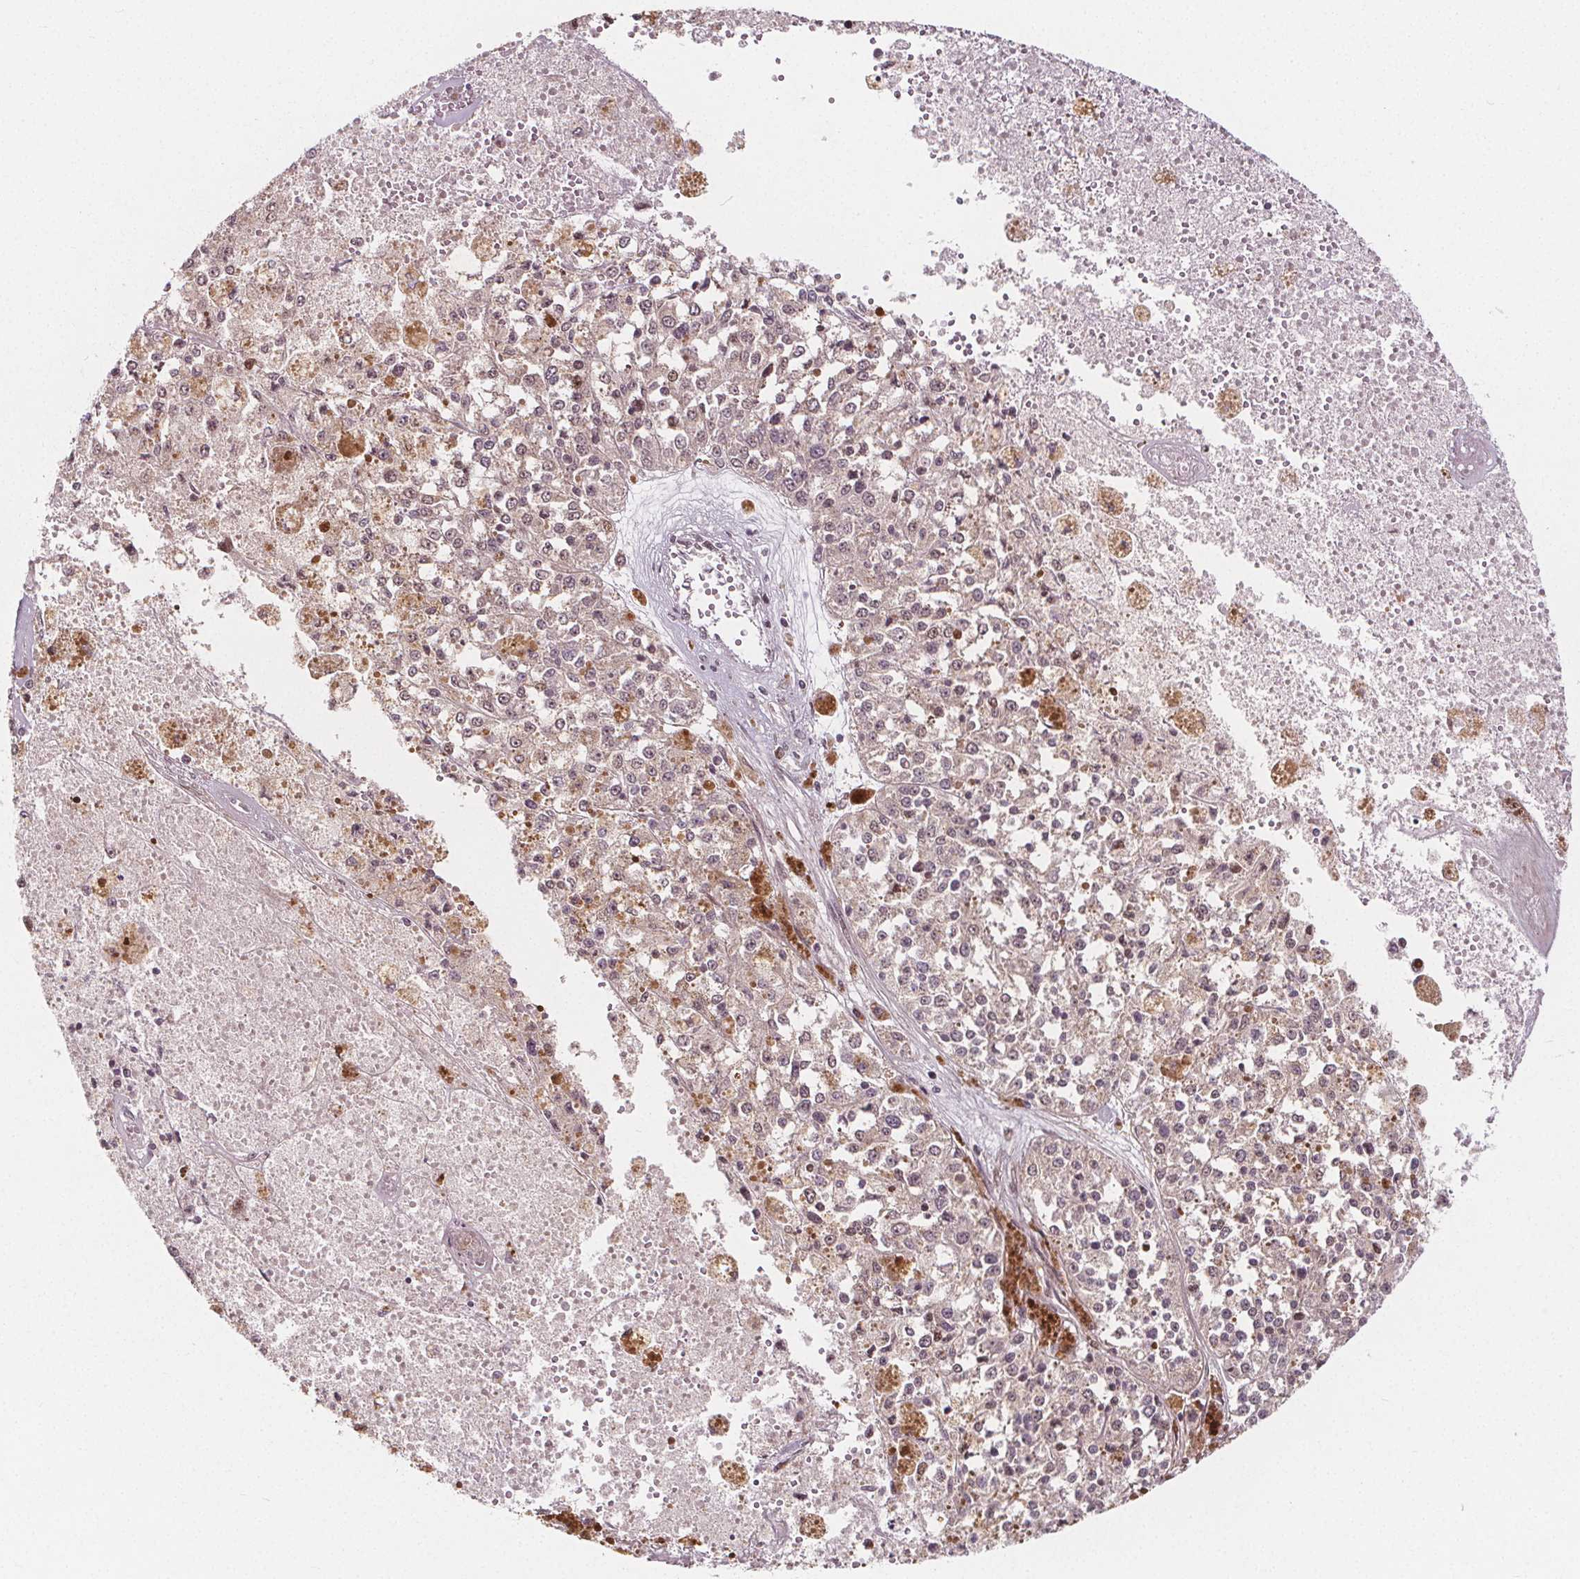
{"staining": {"intensity": "negative", "quantity": "none", "location": "none"}, "tissue": "melanoma", "cell_type": "Tumor cells", "image_type": "cancer", "snomed": [{"axis": "morphology", "description": "Malignant melanoma, Metastatic site"}, {"axis": "topography", "description": "Lymph node"}], "caption": "Immunohistochemical staining of malignant melanoma (metastatic site) displays no significant expression in tumor cells.", "gene": "AKT1S1", "patient": {"sex": "female", "age": 64}}